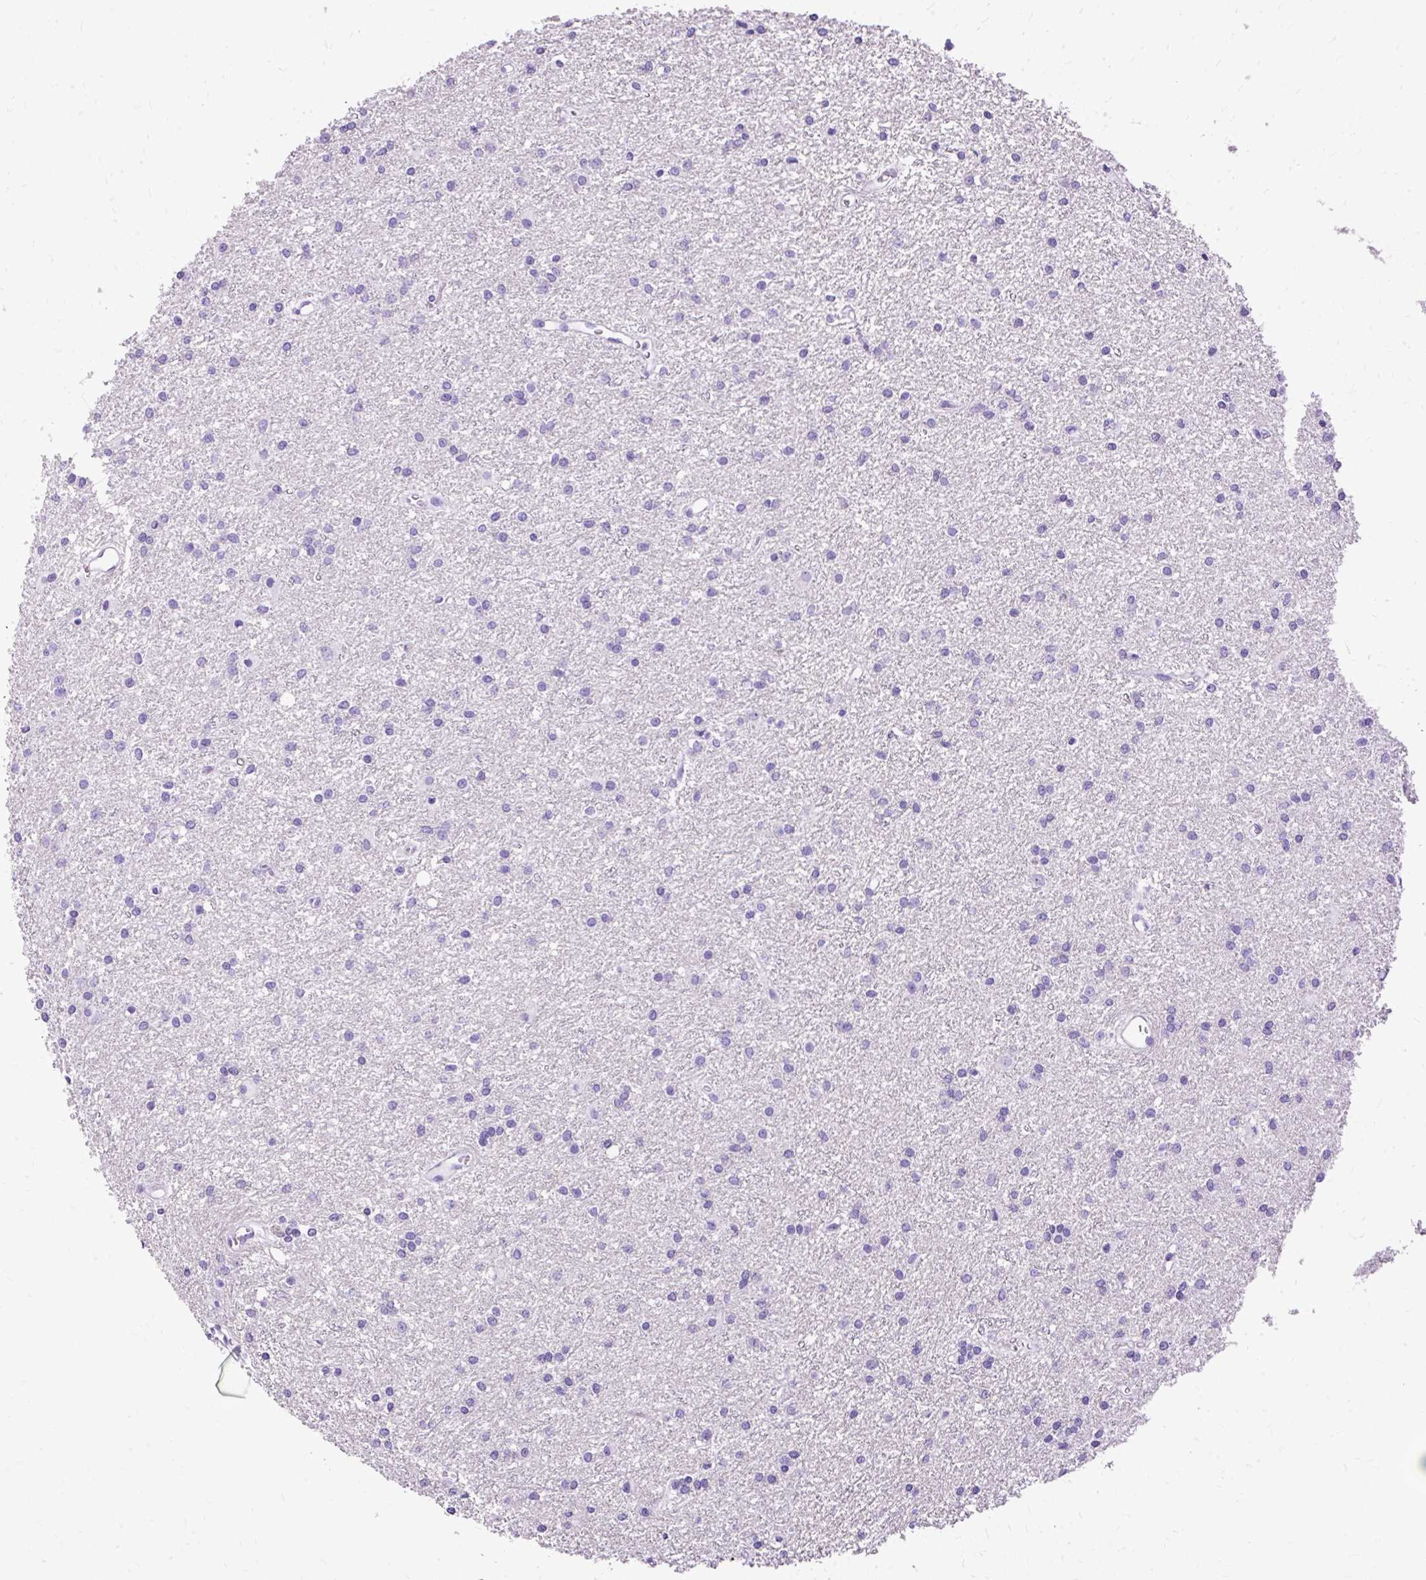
{"staining": {"intensity": "negative", "quantity": "none", "location": "none"}, "tissue": "glioma", "cell_type": "Tumor cells", "image_type": "cancer", "snomed": [{"axis": "morphology", "description": "Glioma, malignant, High grade"}, {"axis": "topography", "description": "Brain"}], "caption": "An image of human high-grade glioma (malignant) is negative for staining in tumor cells.", "gene": "SLC8A2", "patient": {"sex": "female", "age": 50}}